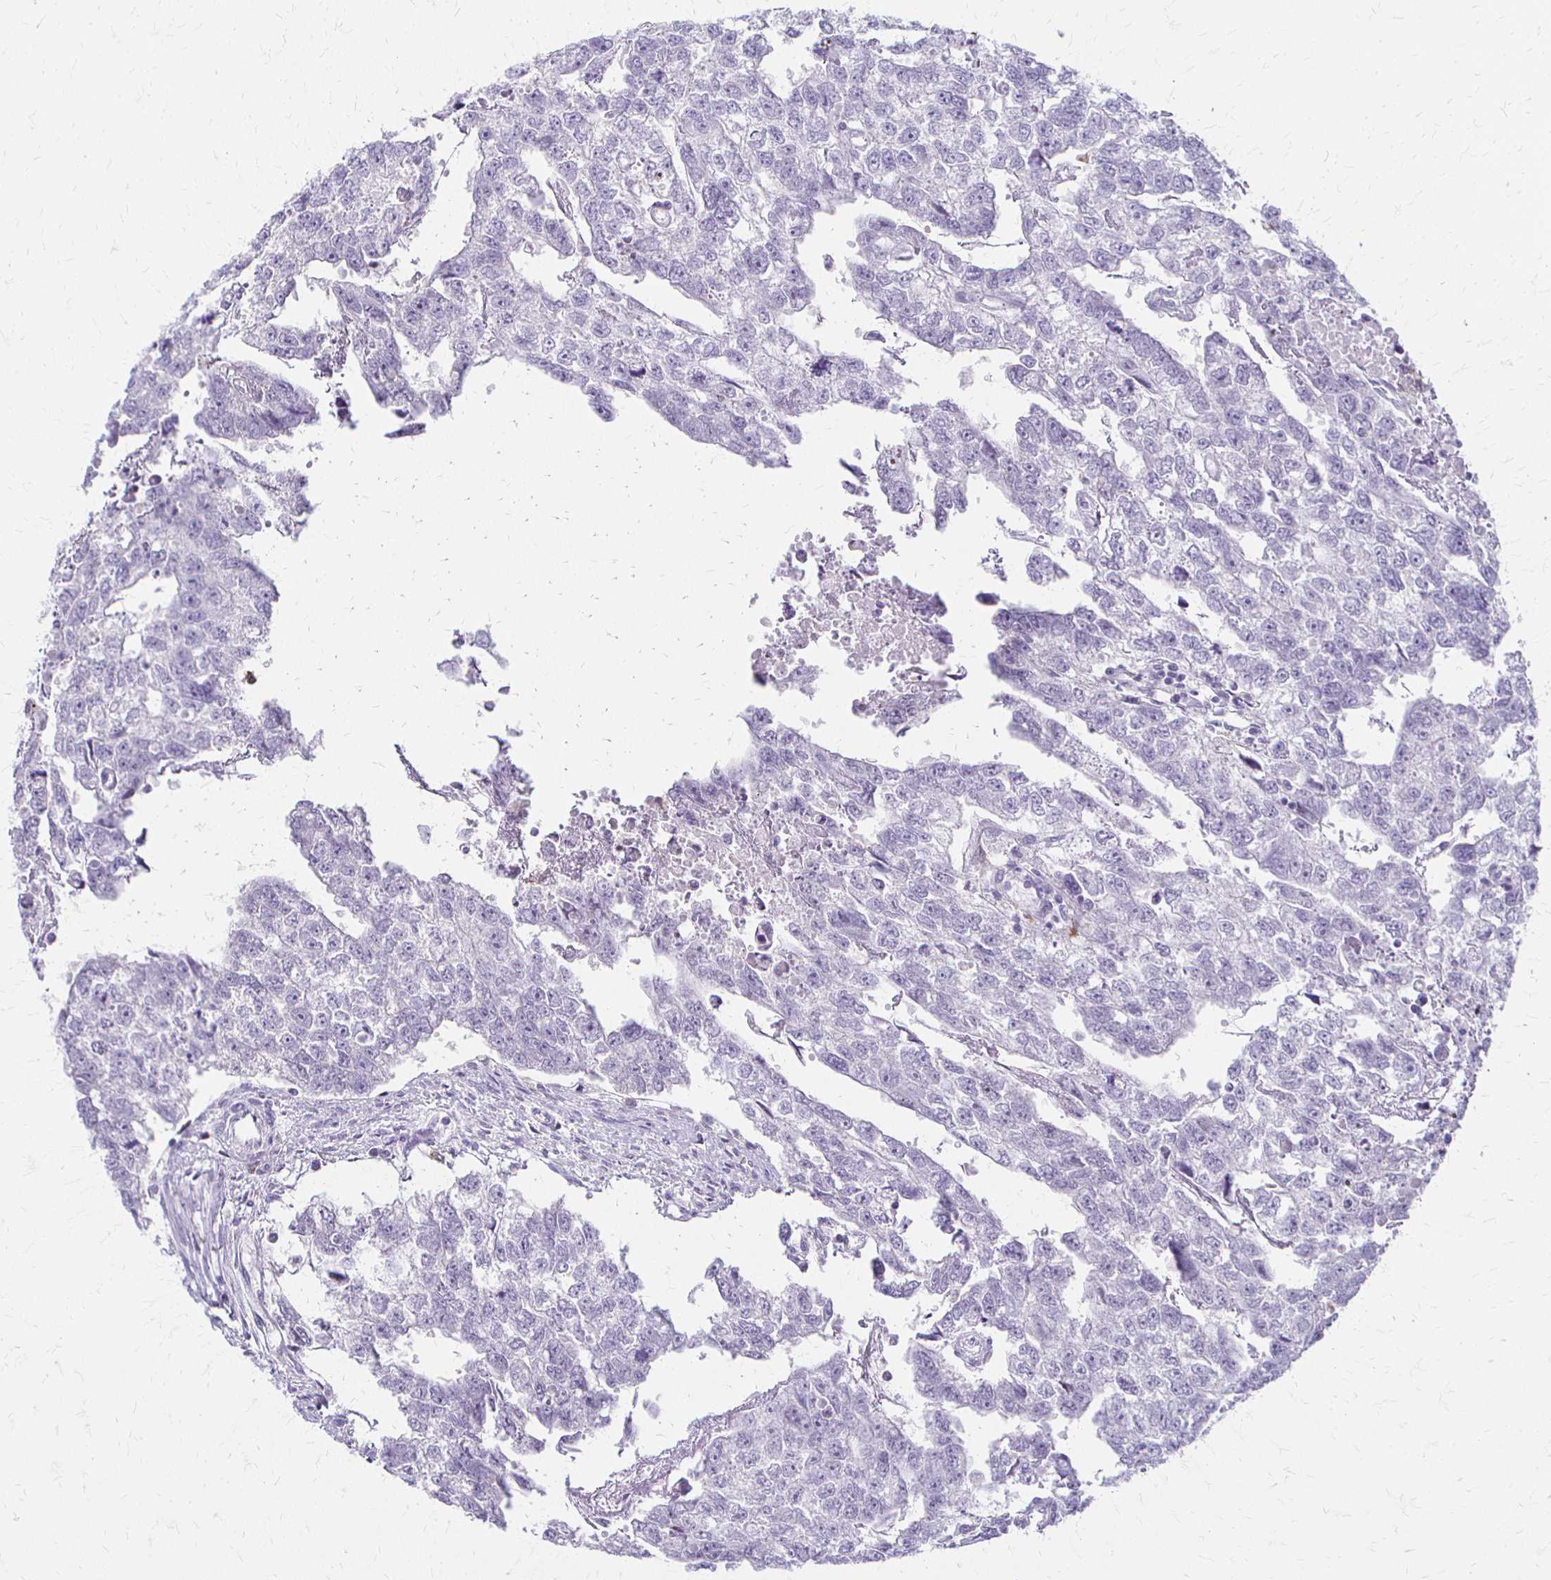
{"staining": {"intensity": "negative", "quantity": "none", "location": "none"}, "tissue": "testis cancer", "cell_type": "Tumor cells", "image_type": "cancer", "snomed": [{"axis": "morphology", "description": "Carcinoma, Embryonal, NOS"}, {"axis": "morphology", "description": "Teratoma, malignant, NOS"}, {"axis": "topography", "description": "Testis"}], "caption": "Tumor cells show no significant staining in testis cancer.", "gene": "ACP5", "patient": {"sex": "male", "age": 44}}